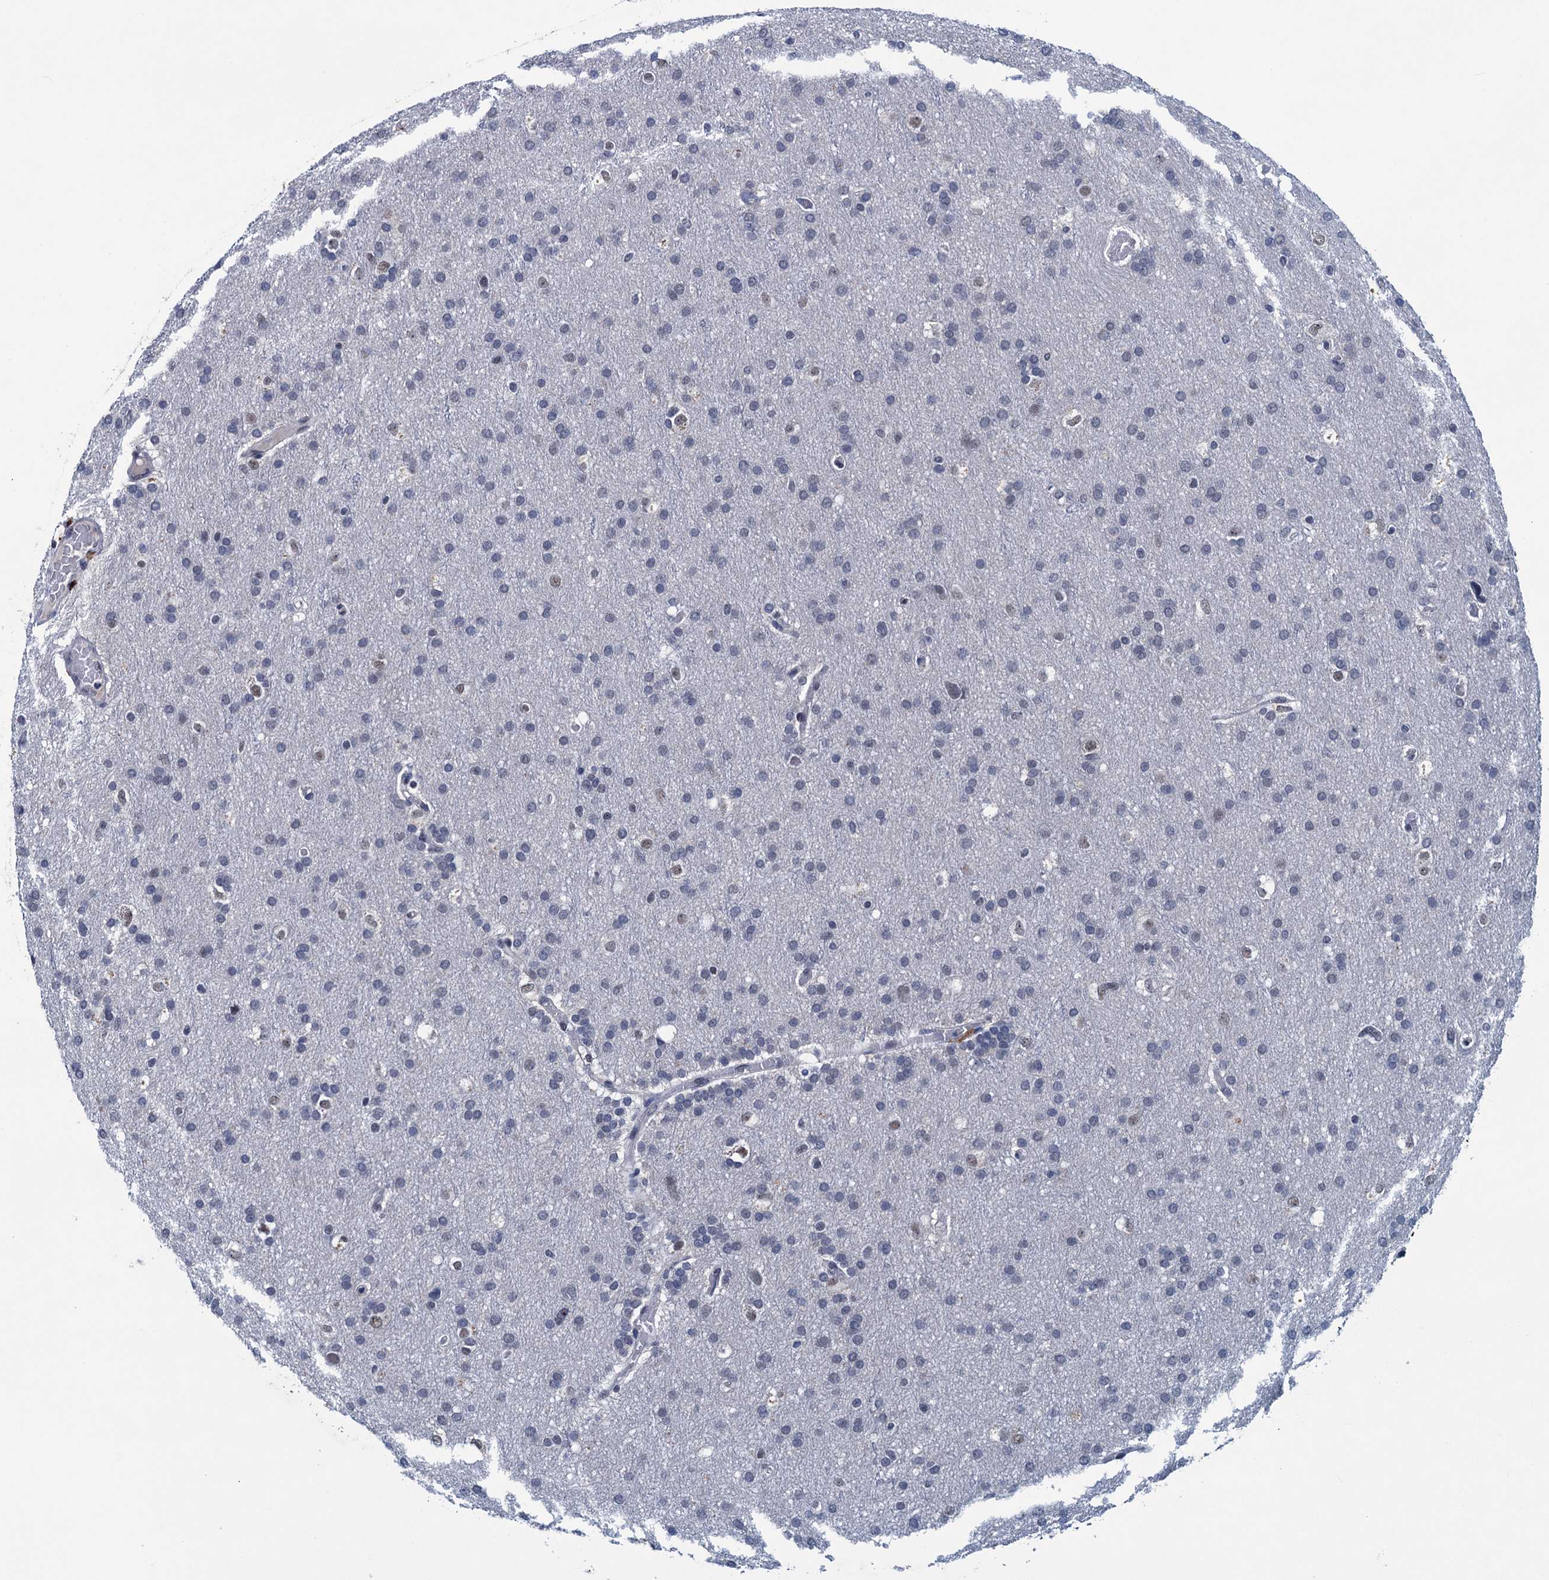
{"staining": {"intensity": "negative", "quantity": "none", "location": "none"}, "tissue": "glioma", "cell_type": "Tumor cells", "image_type": "cancer", "snomed": [{"axis": "morphology", "description": "Glioma, malignant, High grade"}, {"axis": "topography", "description": "Cerebral cortex"}], "caption": "Immunohistochemistry (IHC) of human malignant glioma (high-grade) displays no expression in tumor cells. (Immunohistochemistry (IHC), brightfield microscopy, high magnification).", "gene": "FNBP4", "patient": {"sex": "female", "age": 36}}